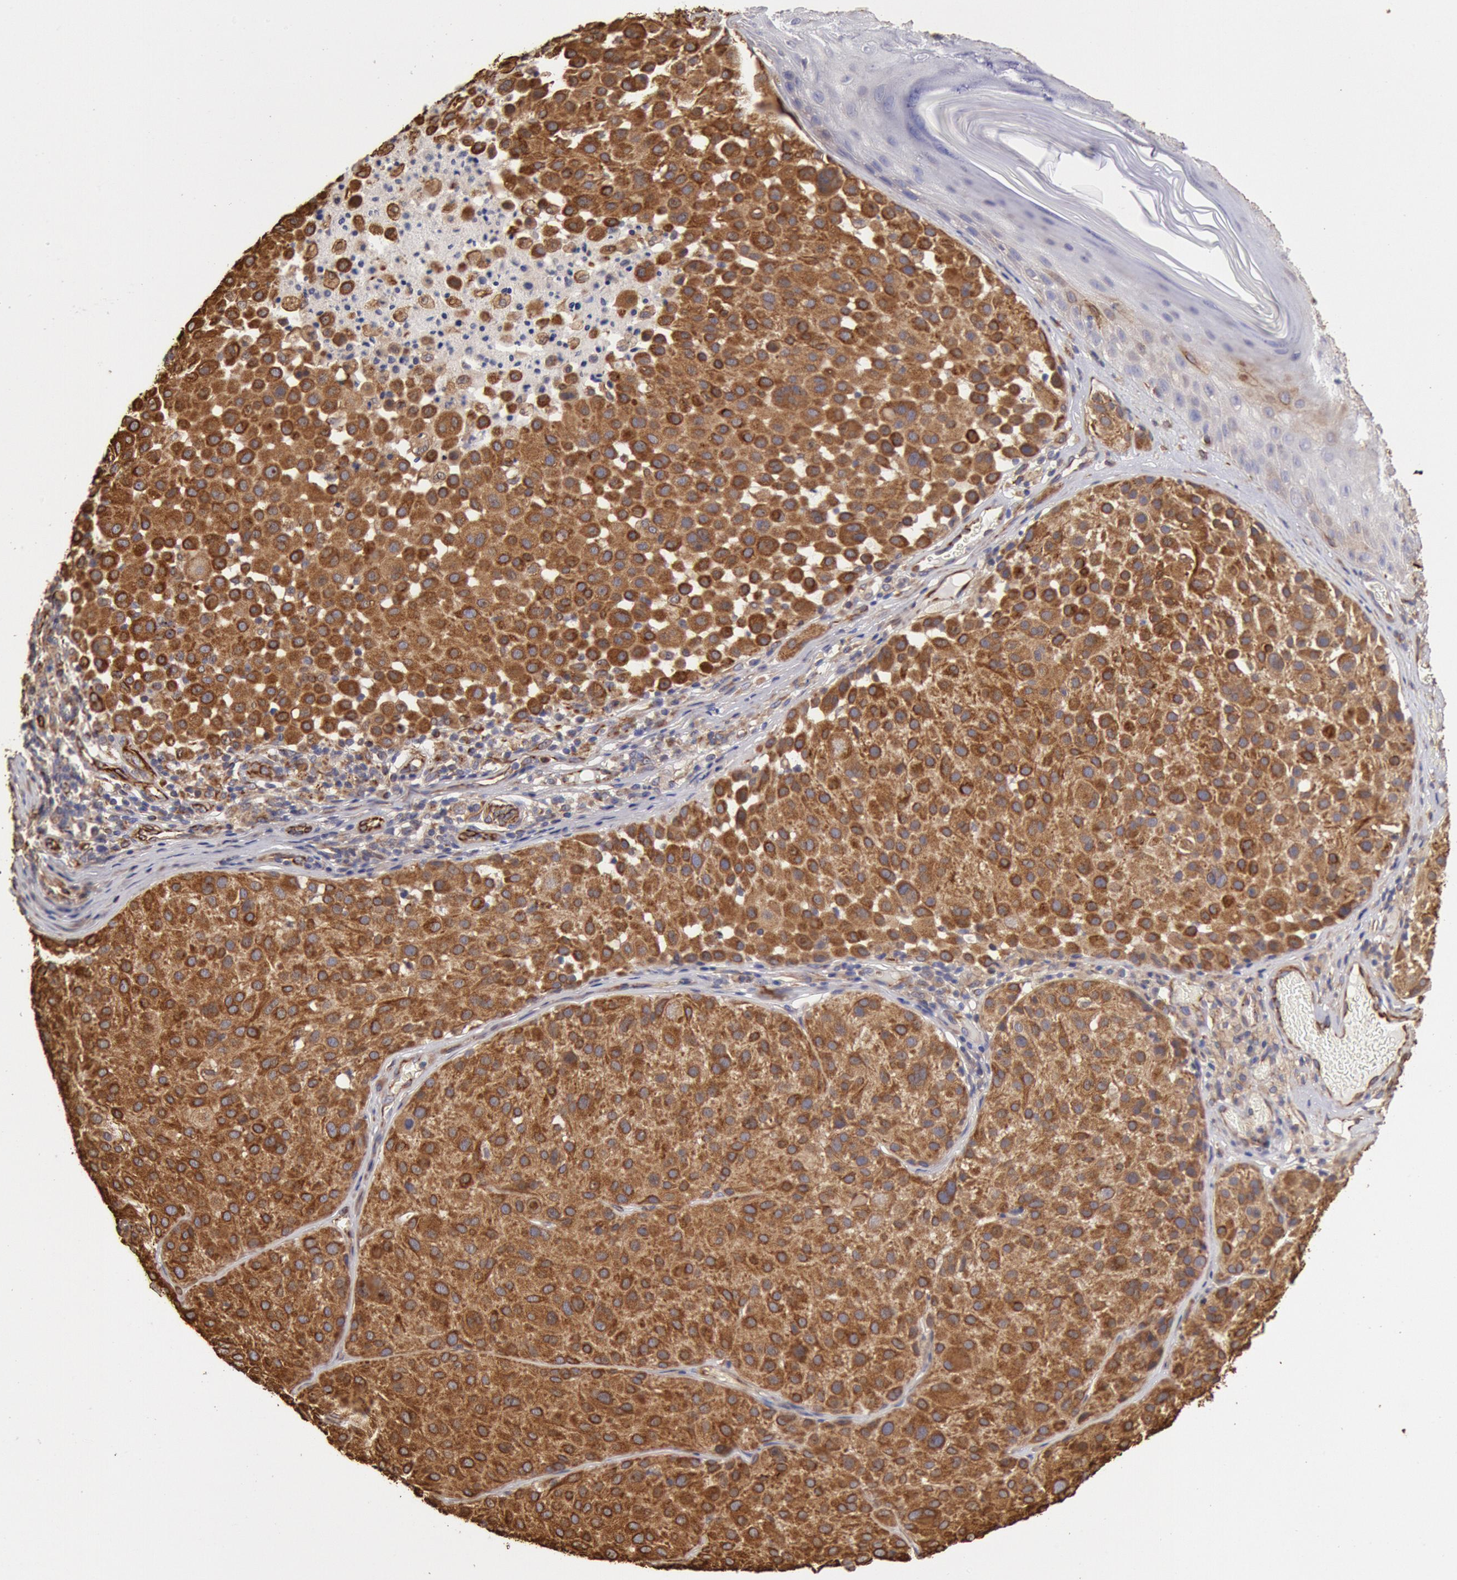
{"staining": {"intensity": "strong", "quantity": ">75%", "location": "cytoplasmic/membranous"}, "tissue": "melanoma", "cell_type": "Tumor cells", "image_type": "cancer", "snomed": [{"axis": "morphology", "description": "Malignant melanoma, NOS"}, {"axis": "topography", "description": "Skin"}], "caption": "The immunohistochemical stain highlights strong cytoplasmic/membranous staining in tumor cells of melanoma tissue. Nuclei are stained in blue.", "gene": "RNF139", "patient": {"sex": "male", "age": 36}}